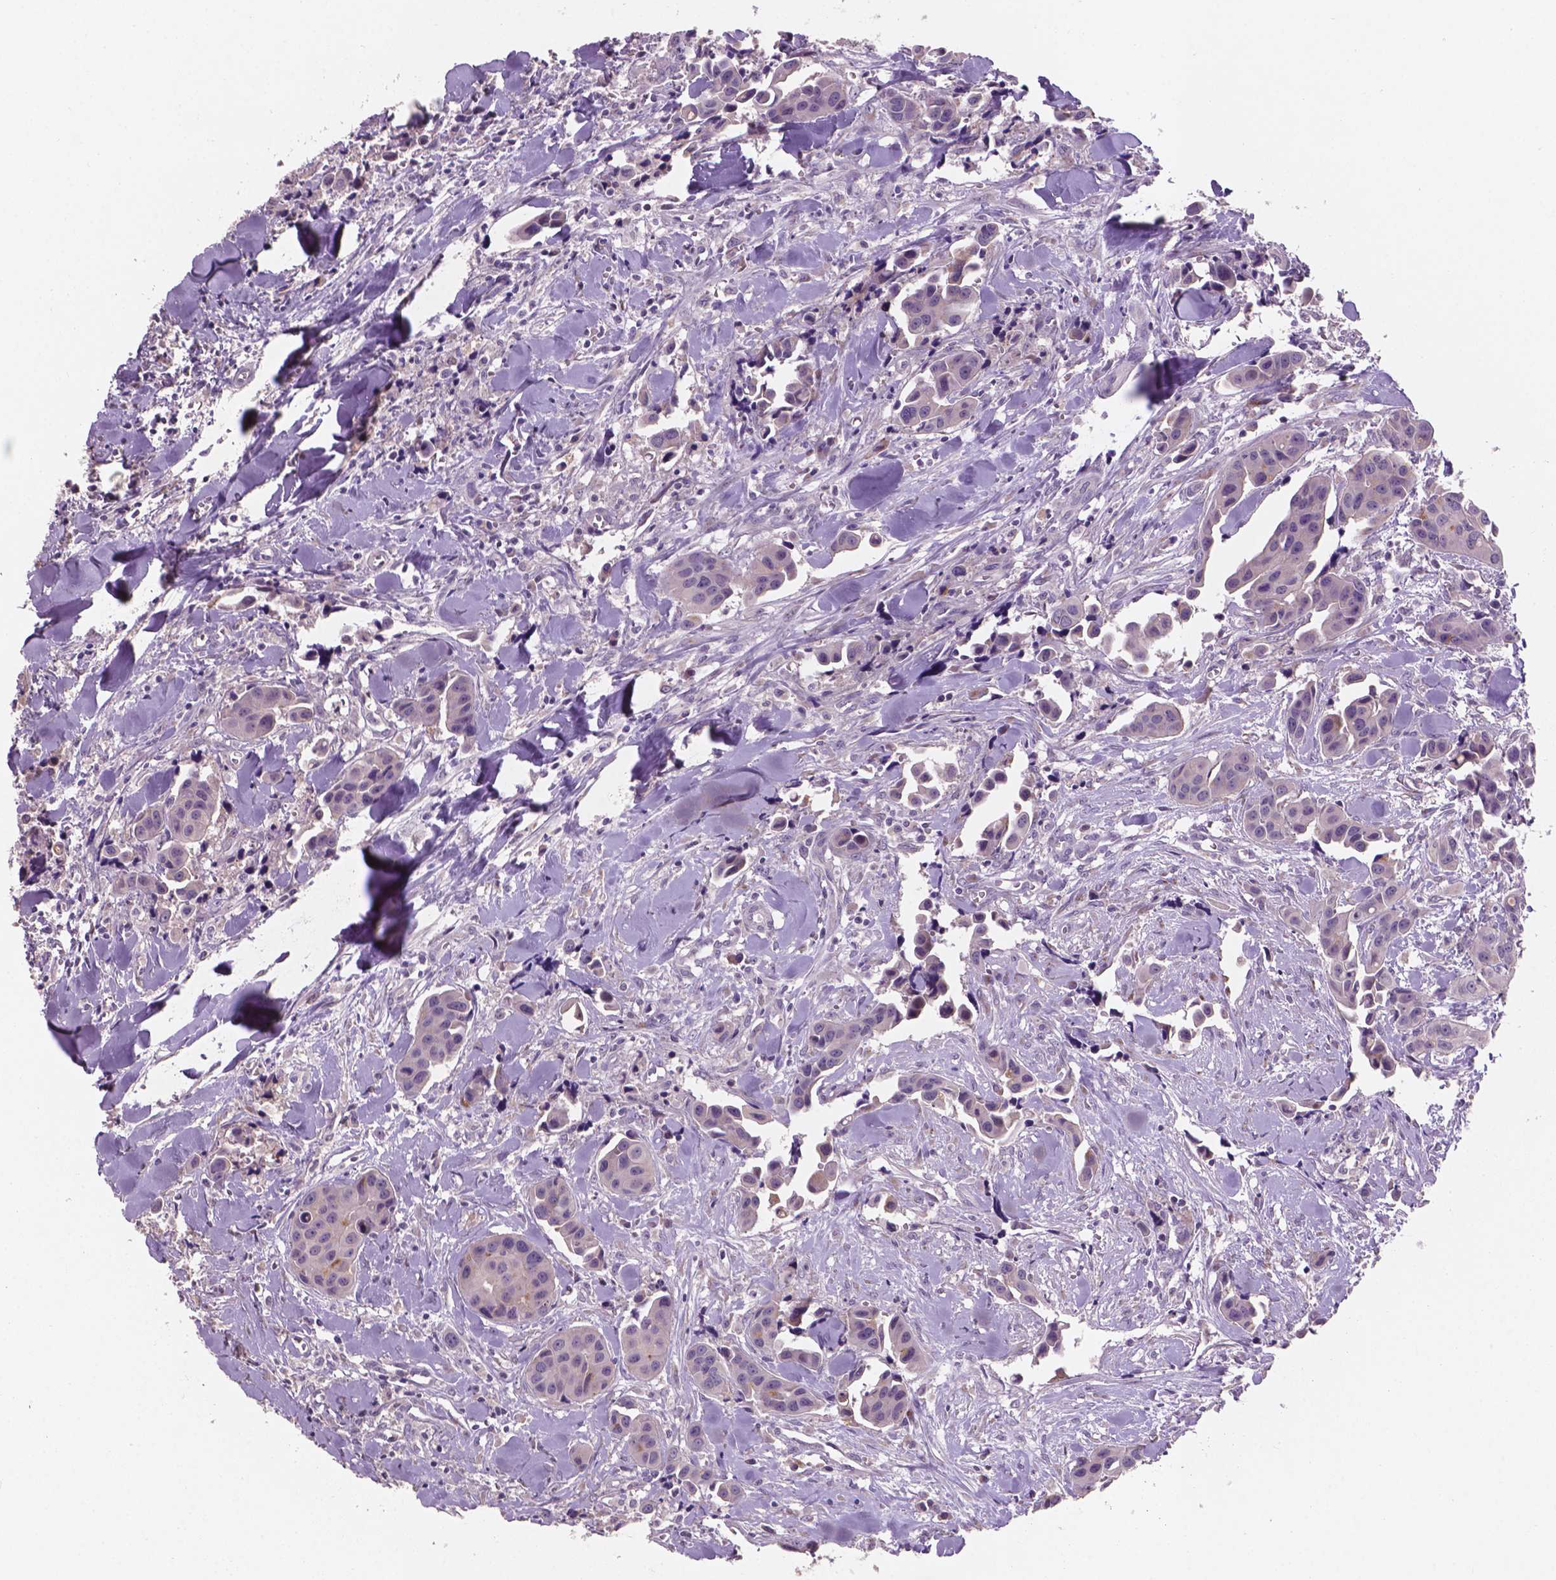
{"staining": {"intensity": "negative", "quantity": "none", "location": "none"}, "tissue": "head and neck cancer", "cell_type": "Tumor cells", "image_type": "cancer", "snomed": [{"axis": "morphology", "description": "Adenocarcinoma, NOS"}, {"axis": "topography", "description": "Head-Neck"}], "caption": "Tumor cells are negative for protein expression in human head and neck adenocarcinoma.", "gene": "GXYLT2", "patient": {"sex": "male", "age": 76}}